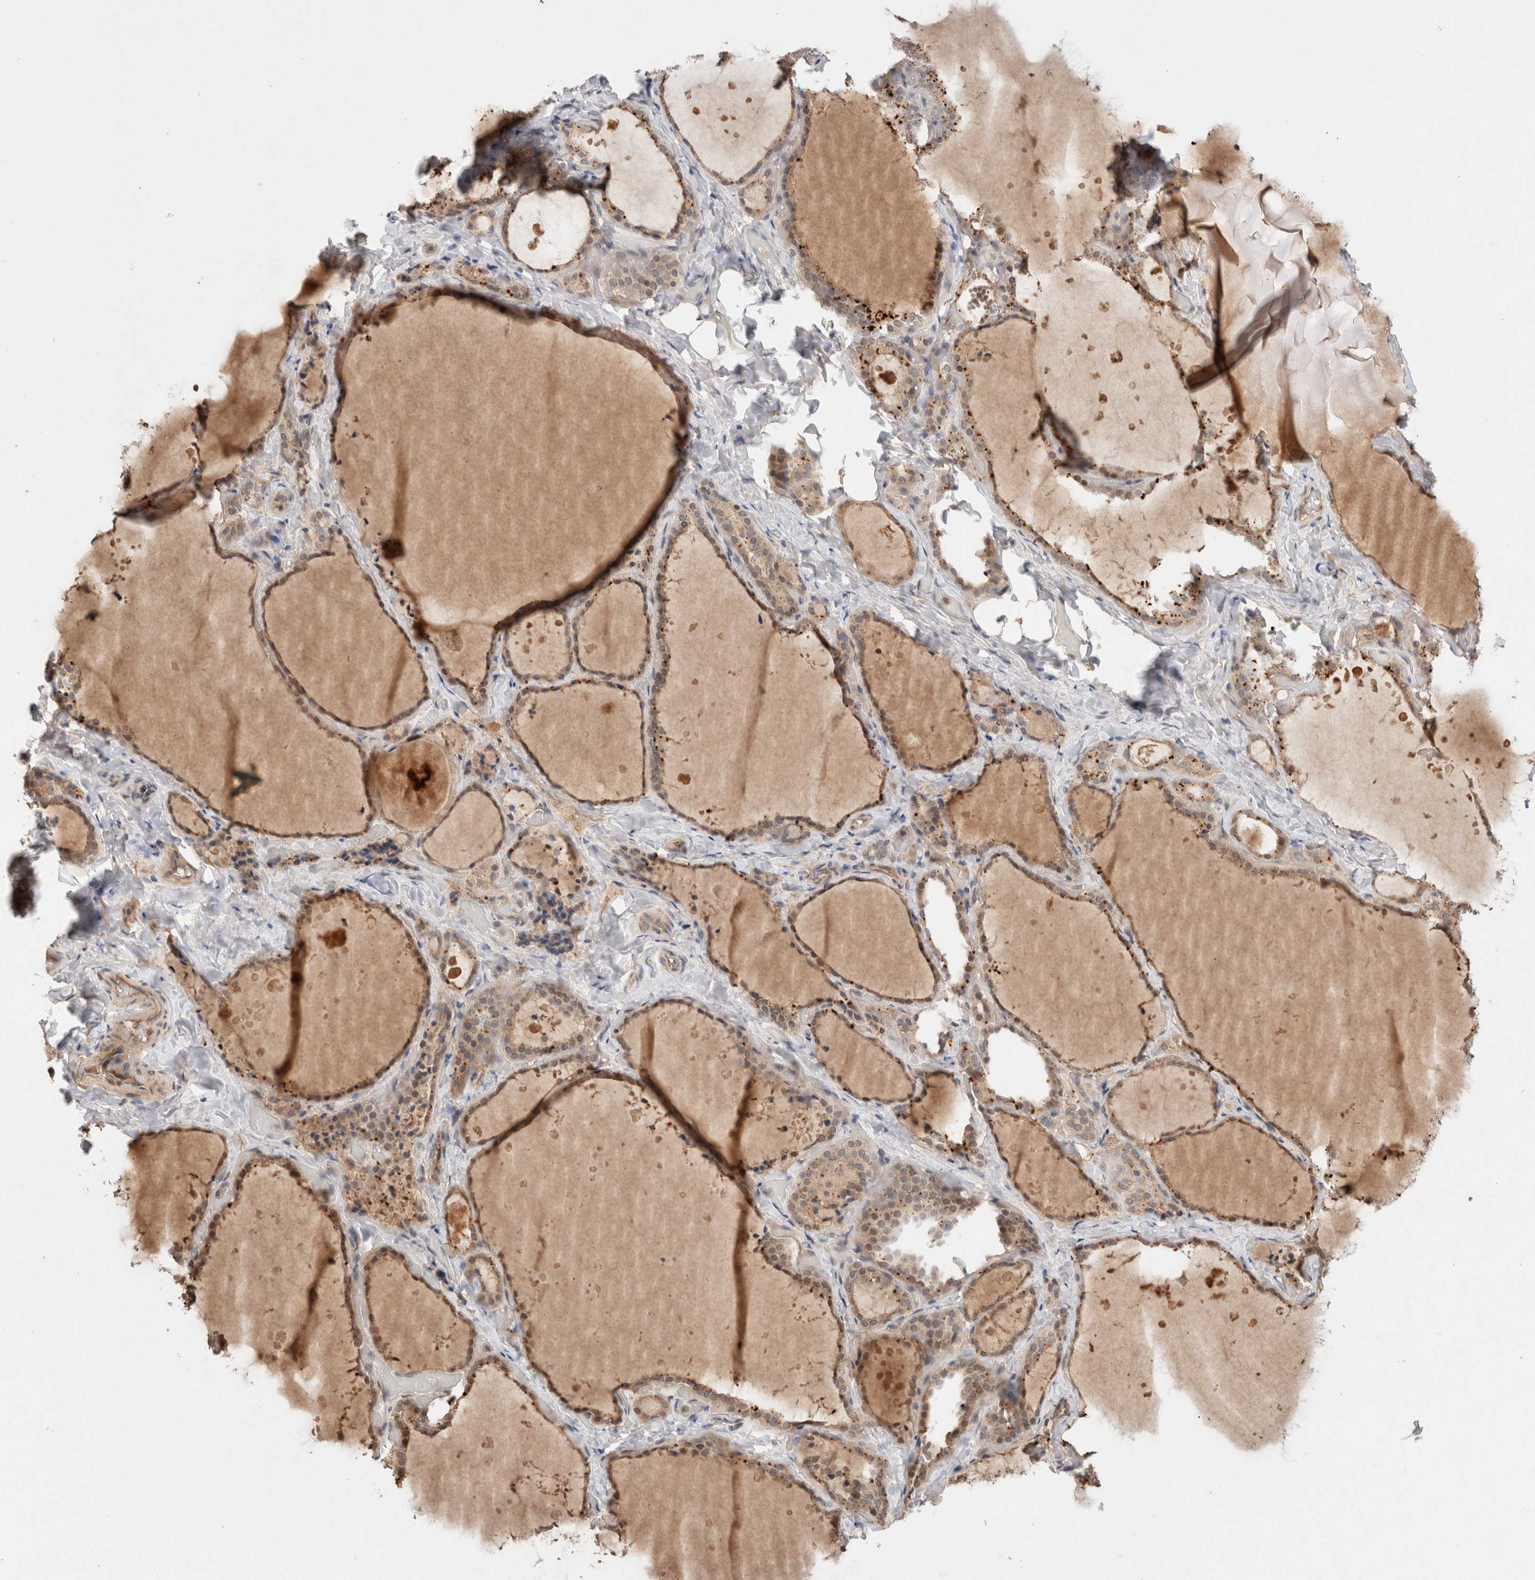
{"staining": {"intensity": "moderate", "quantity": ">75%", "location": "cytoplasmic/membranous"}, "tissue": "thyroid gland", "cell_type": "Glandular cells", "image_type": "normal", "snomed": [{"axis": "morphology", "description": "Normal tissue, NOS"}, {"axis": "topography", "description": "Thyroid gland"}], "caption": "A photomicrograph of thyroid gland stained for a protein reveals moderate cytoplasmic/membranous brown staining in glandular cells. The protein is shown in brown color, while the nuclei are stained blue.", "gene": "KLHL20", "patient": {"sex": "female", "age": 44}}